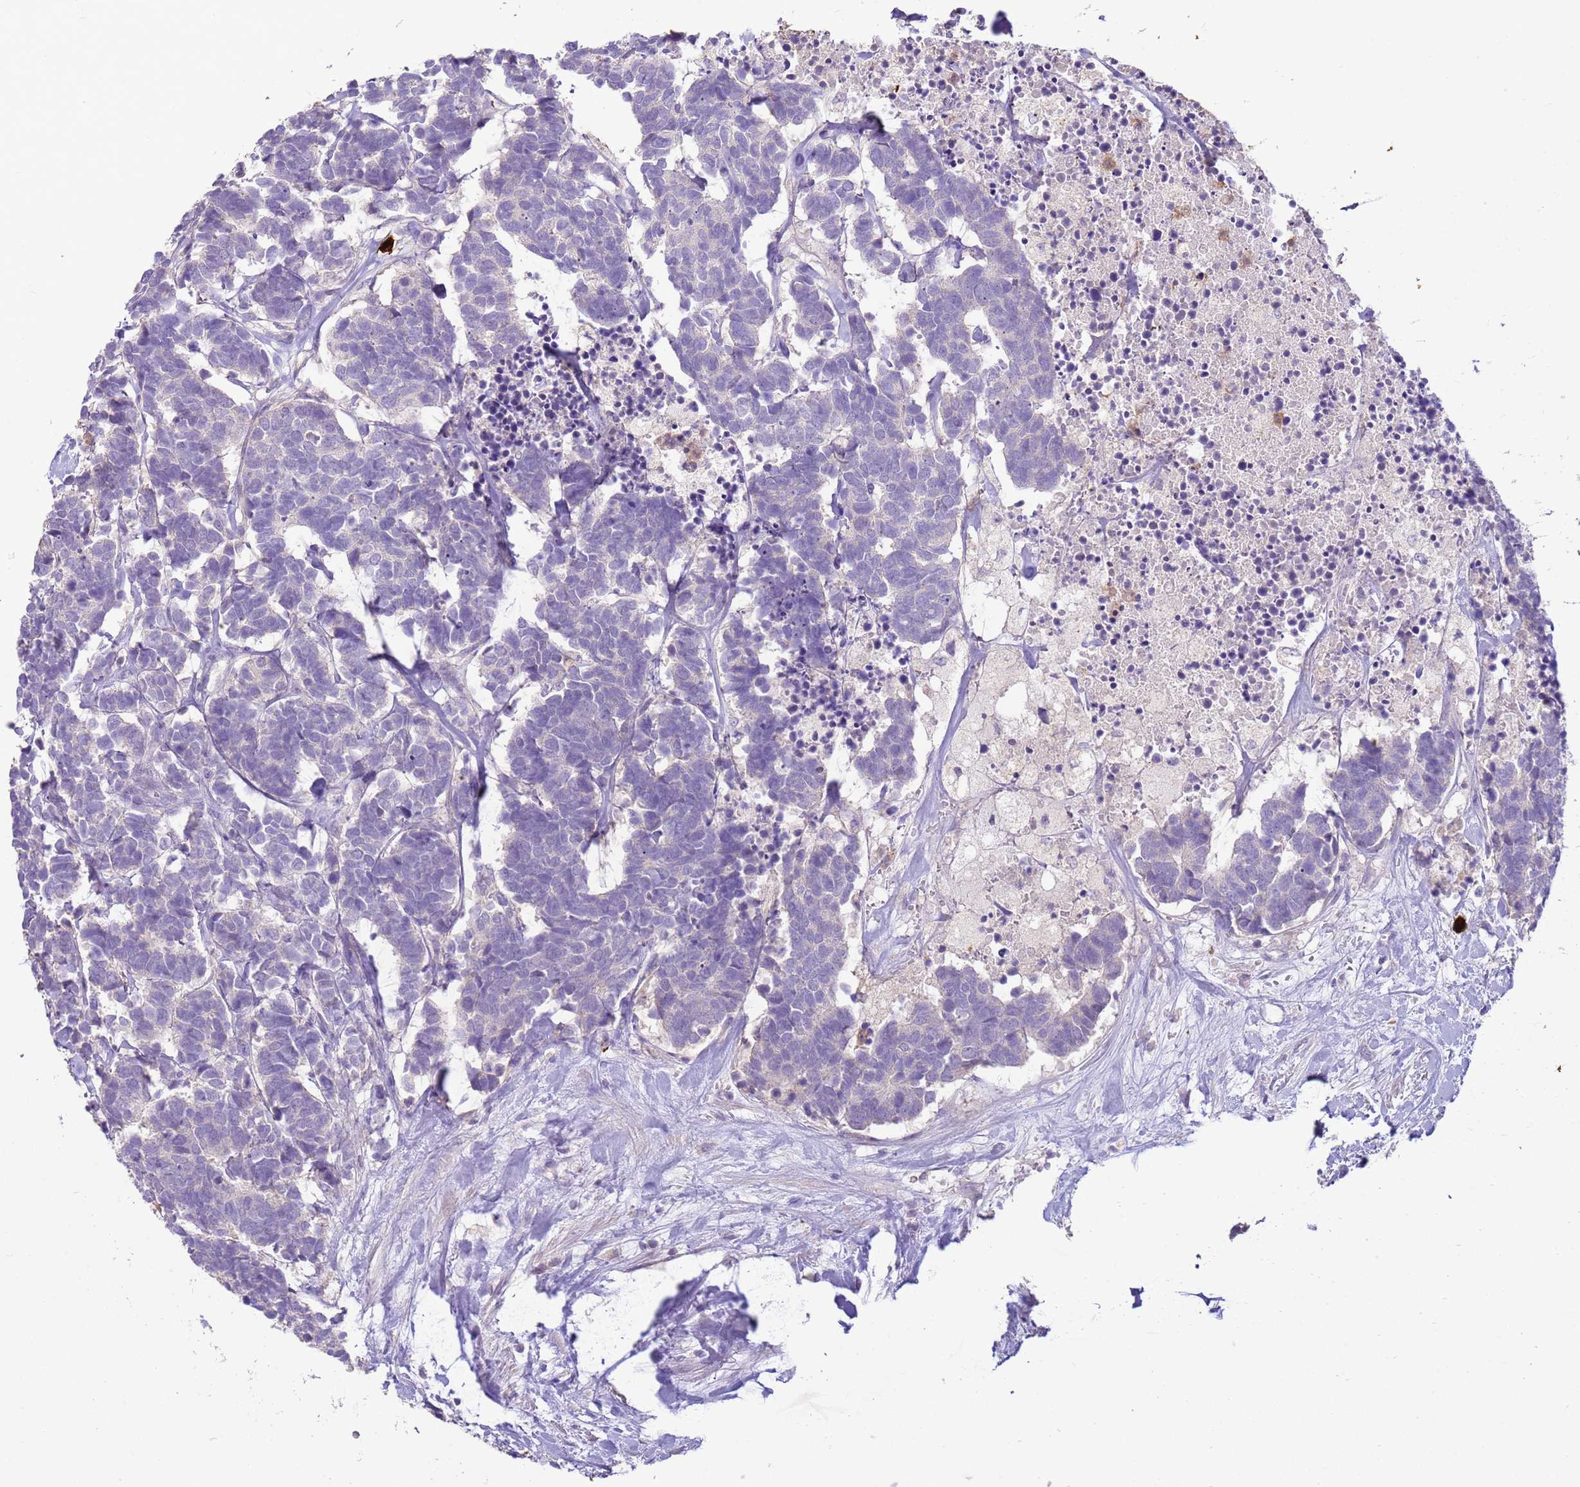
{"staining": {"intensity": "negative", "quantity": "none", "location": "none"}, "tissue": "carcinoid", "cell_type": "Tumor cells", "image_type": "cancer", "snomed": [{"axis": "morphology", "description": "Carcinoma, NOS"}, {"axis": "morphology", "description": "Carcinoid, malignant, NOS"}, {"axis": "topography", "description": "Urinary bladder"}], "caption": "A histopathology image of carcinoid stained for a protein exhibits no brown staining in tumor cells.", "gene": "IL2RG", "patient": {"sex": "male", "age": 57}}